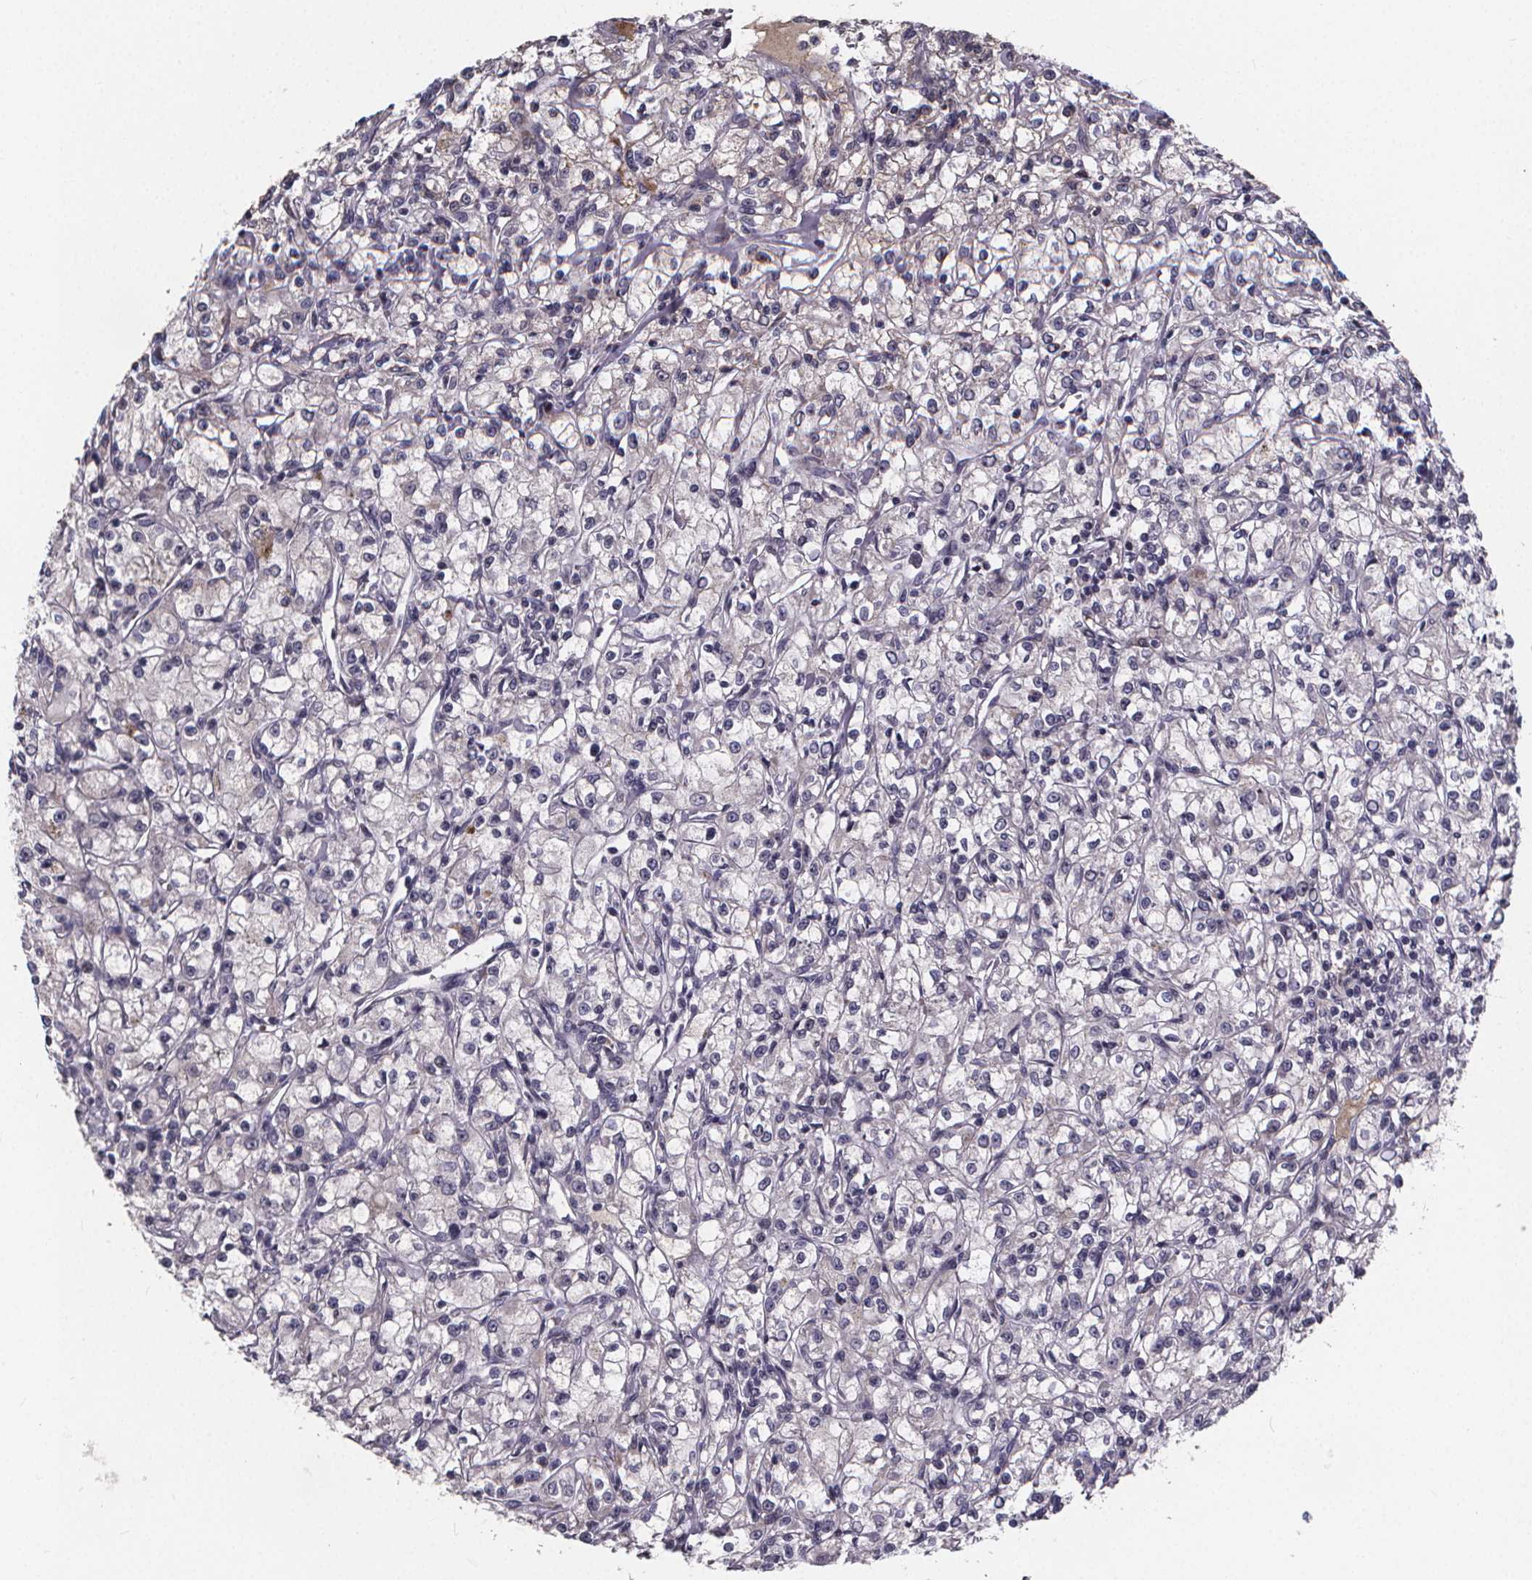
{"staining": {"intensity": "negative", "quantity": "none", "location": "none"}, "tissue": "renal cancer", "cell_type": "Tumor cells", "image_type": "cancer", "snomed": [{"axis": "morphology", "description": "Adenocarcinoma, NOS"}, {"axis": "topography", "description": "Kidney"}], "caption": "High power microscopy histopathology image of an immunohistochemistry (IHC) micrograph of renal cancer, revealing no significant positivity in tumor cells.", "gene": "AGT", "patient": {"sex": "female", "age": 59}}